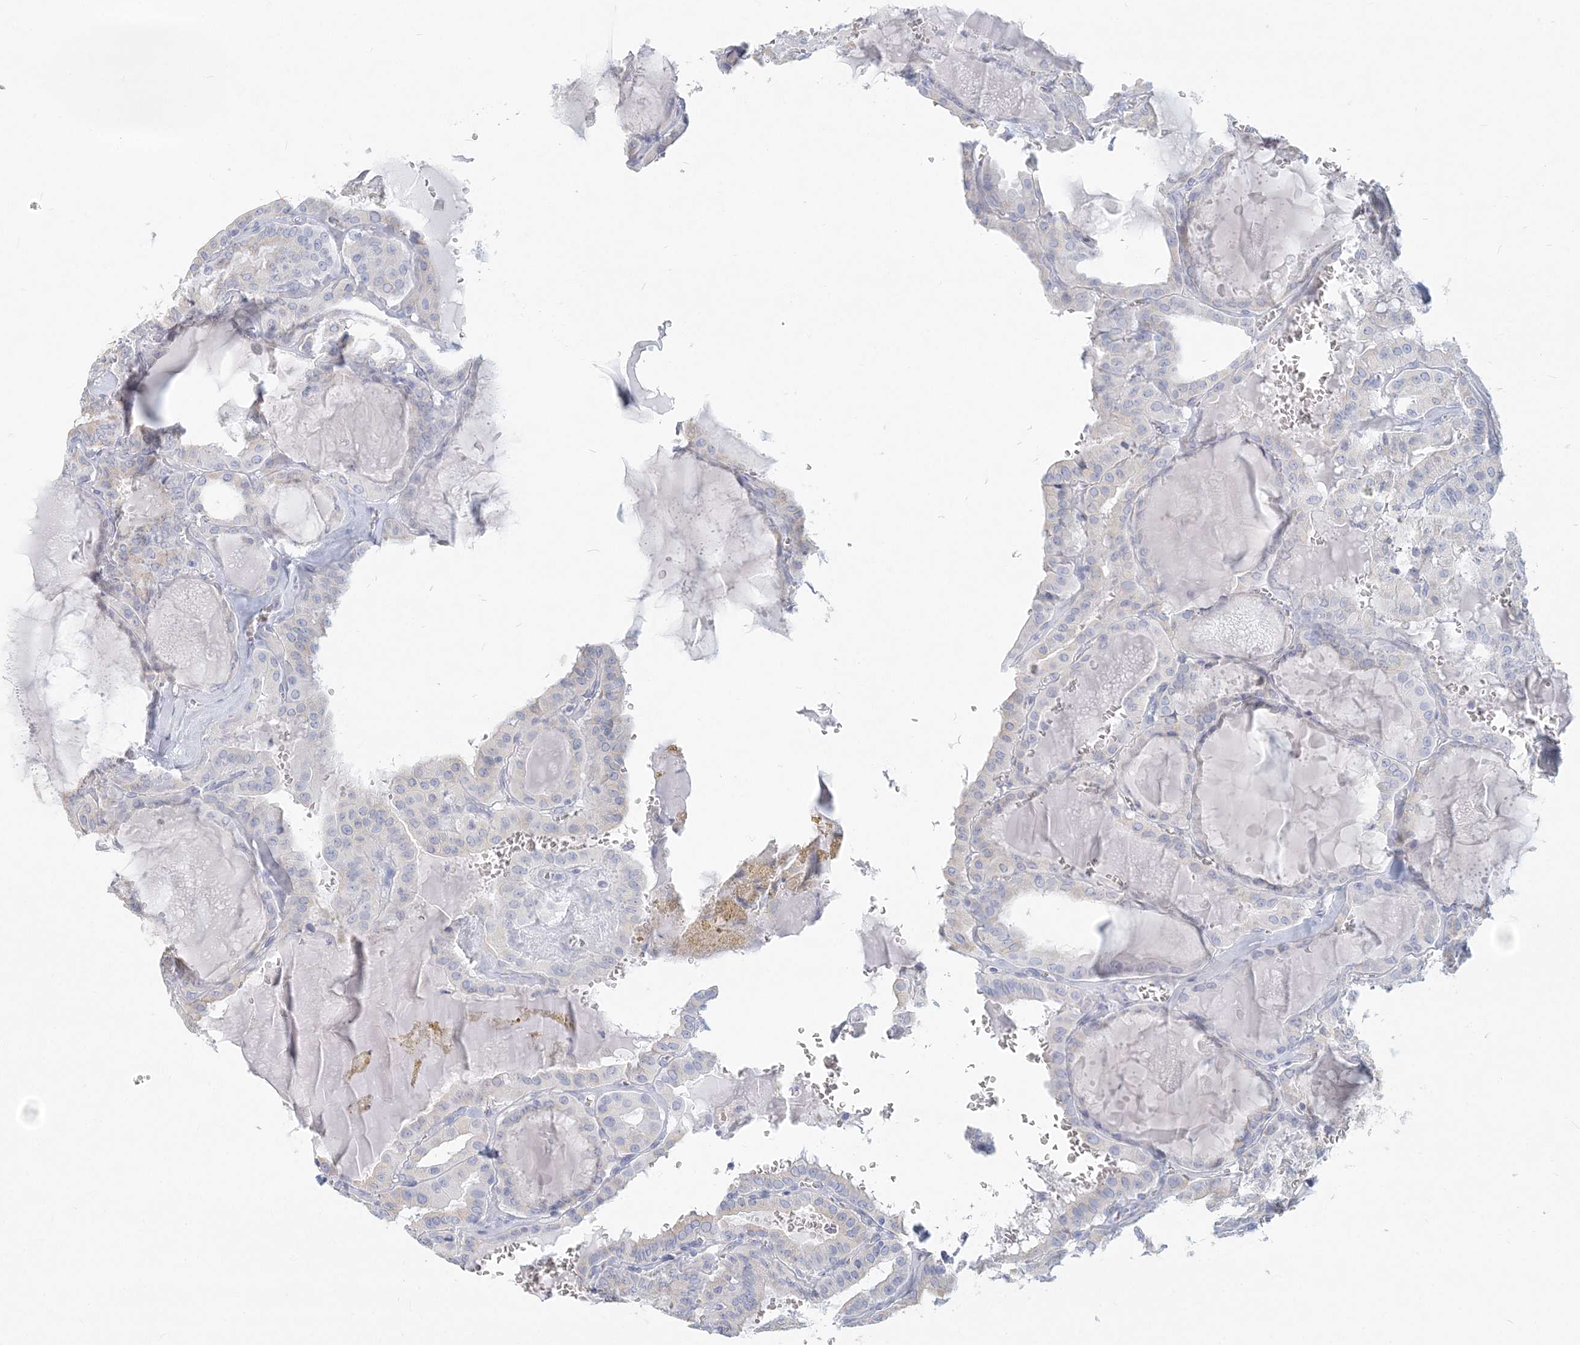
{"staining": {"intensity": "negative", "quantity": "none", "location": "none"}, "tissue": "thyroid cancer", "cell_type": "Tumor cells", "image_type": "cancer", "snomed": [{"axis": "morphology", "description": "Papillary adenocarcinoma, NOS"}, {"axis": "topography", "description": "Thyroid gland"}], "caption": "IHC histopathology image of neoplastic tissue: human papillary adenocarcinoma (thyroid) stained with DAB shows no significant protein positivity in tumor cells.", "gene": "CSN1S1", "patient": {"sex": "male", "age": 52}}